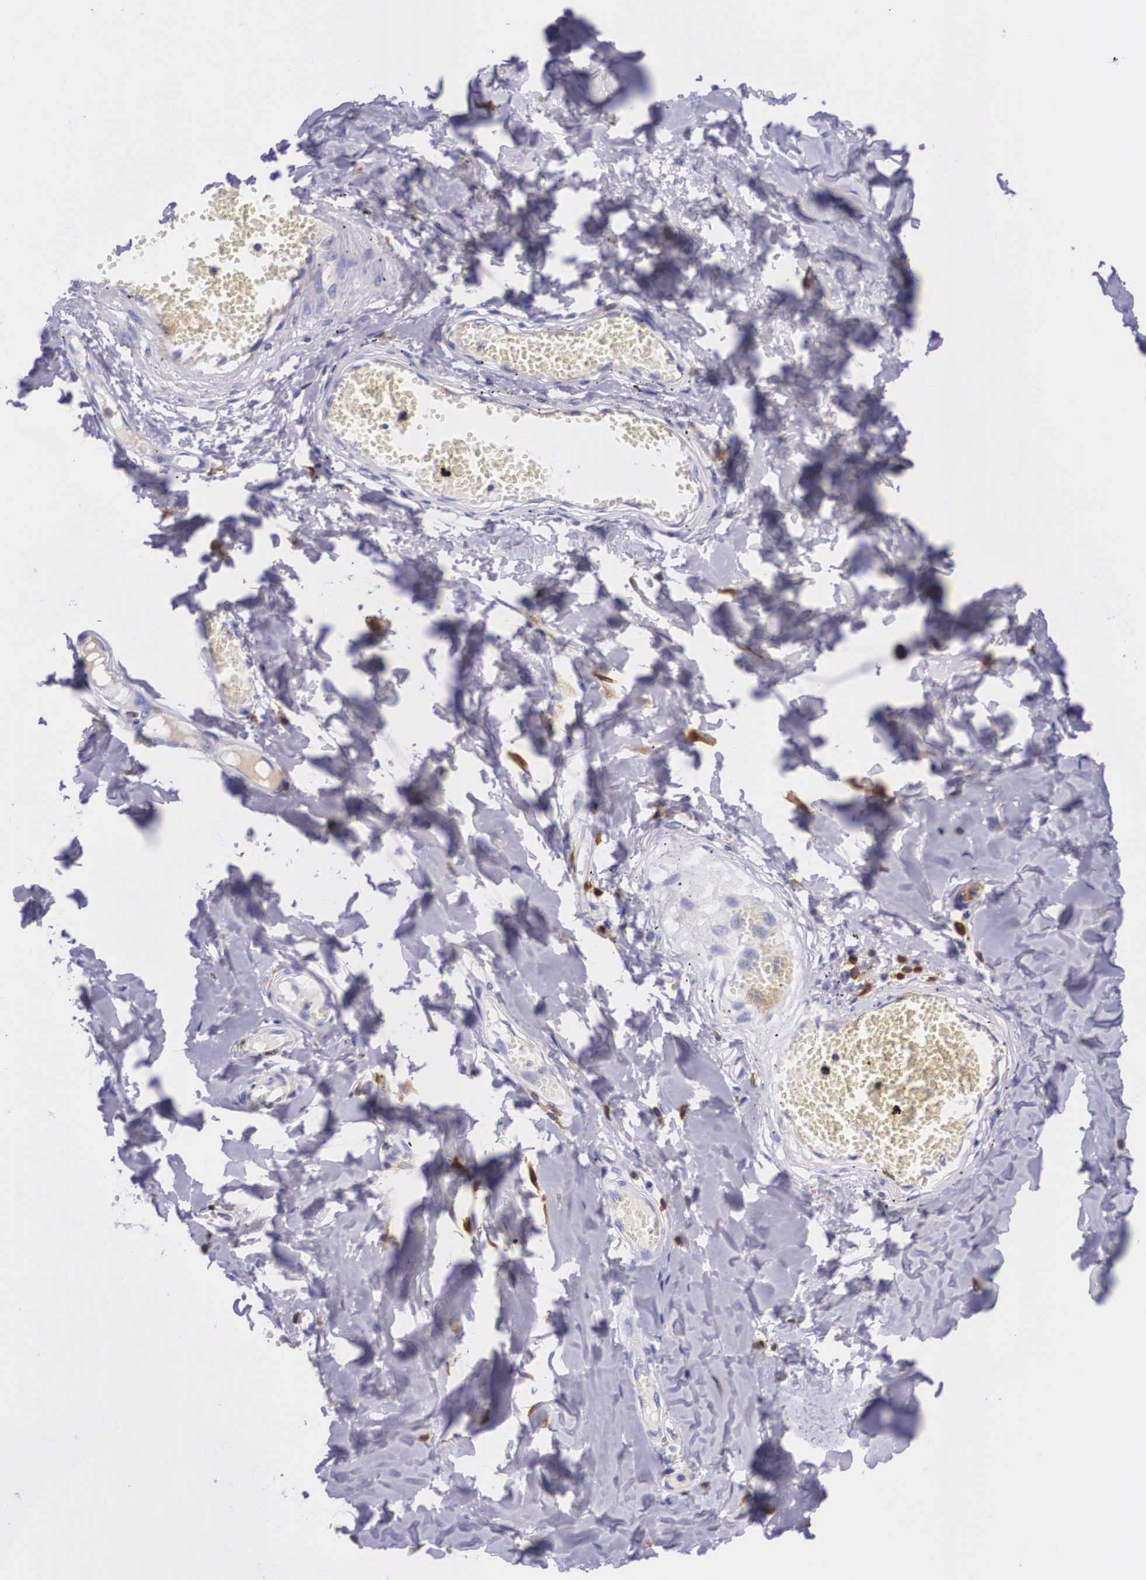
{"staining": {"intensity": "negative", "quantity": "none", "location": "none"}, "tissue": "adipose tissue", "cell_type": "Adipocytes", "image_type": "normal", "snomed": [{"axis": "morphology", "description": "Normal tissue, NOS"}, {"axis": "morphology", "description": "Sarcoma, NOS"}, {"axis": "topography", "description": "Skin"}, {"axis": "topography", "description": "Soft tissue"}], "caption": "DAB (3,3'-diaminobenzidine) immunohistochemical staining of benign adipose tissue exhibits no significant expression in adipocytes.", "gene": "PLG", "patient": {"sex": "female", "age": 51}}